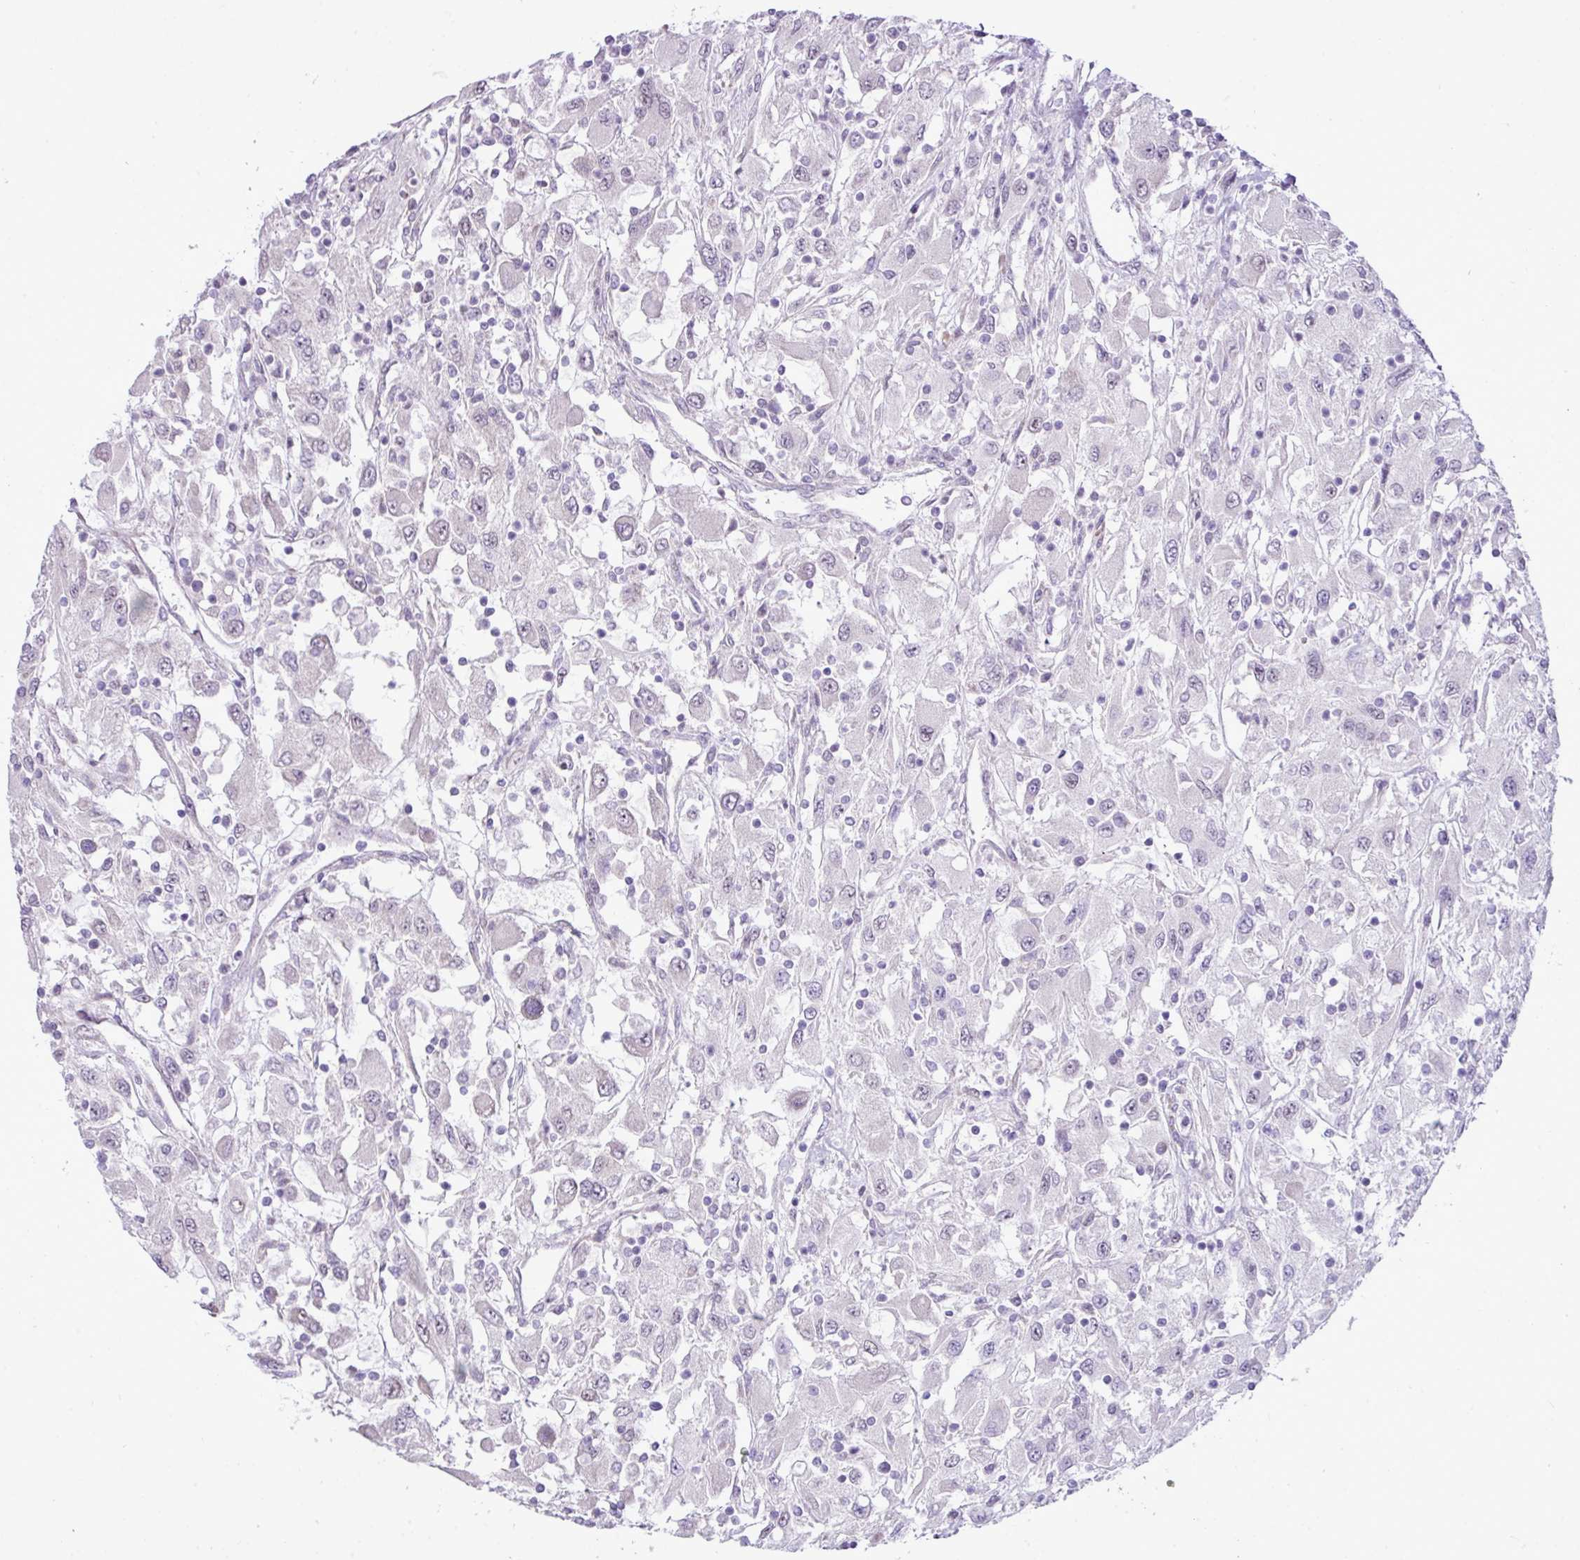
{"staining": {"intensity": "weak", "quantity": "<25%", "location": "nuclear"}, "tissue": "renal cancer", "cell_type": "Tumor cells", "image_type": "cancer", "snomed": [{"axis": "morphology", "description": "Adenocarcinoma, NOS"}, {"axis": "topography", "description": "Kidney"}], "caption": "Tumor cells are negative for protein expression in human adenocarcinoma (renal).", "gene": "ELOA2", "patient": {"sex": "female", "age": 67}}